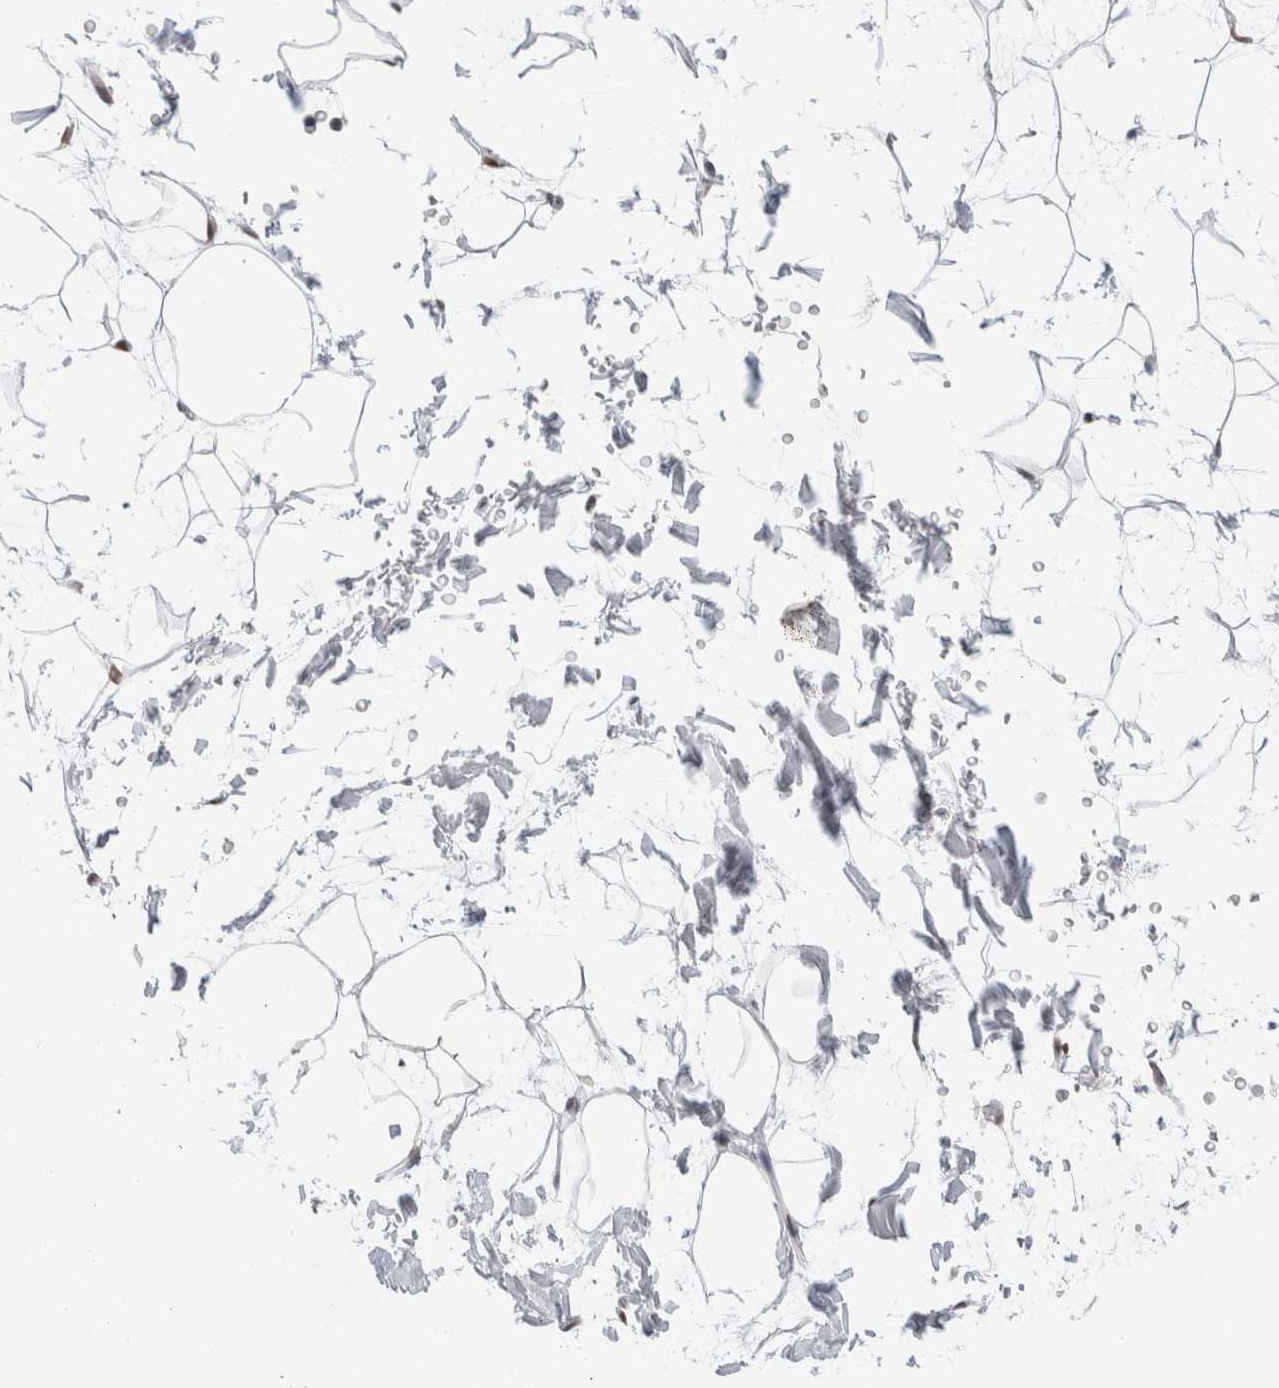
{"staining": {"intensity": "moderate", "quantity": ">75%", "location": "nuclear"}, "tissue": "adipose tissue", "cell_type": "Adipocytes", "image_type": "normal", "snomed": [{"axis": "morphology", "description": "Normal tissue, NOS"}, {"axis": "topography", "description": "Soft tissue"}], "caption": "Immunohistochemistry (IHC) (DAB (3,3'-diaminobenzidine)) staining of unremarkable adipose tissue displays moderate nuclear protein positivity in about >75% of adipocytes. The protein of interest is shown in brown color, while the nuclei are stained blue.", "gene": "PRMT1", "patient": {"sex": "male", "age": 72}}